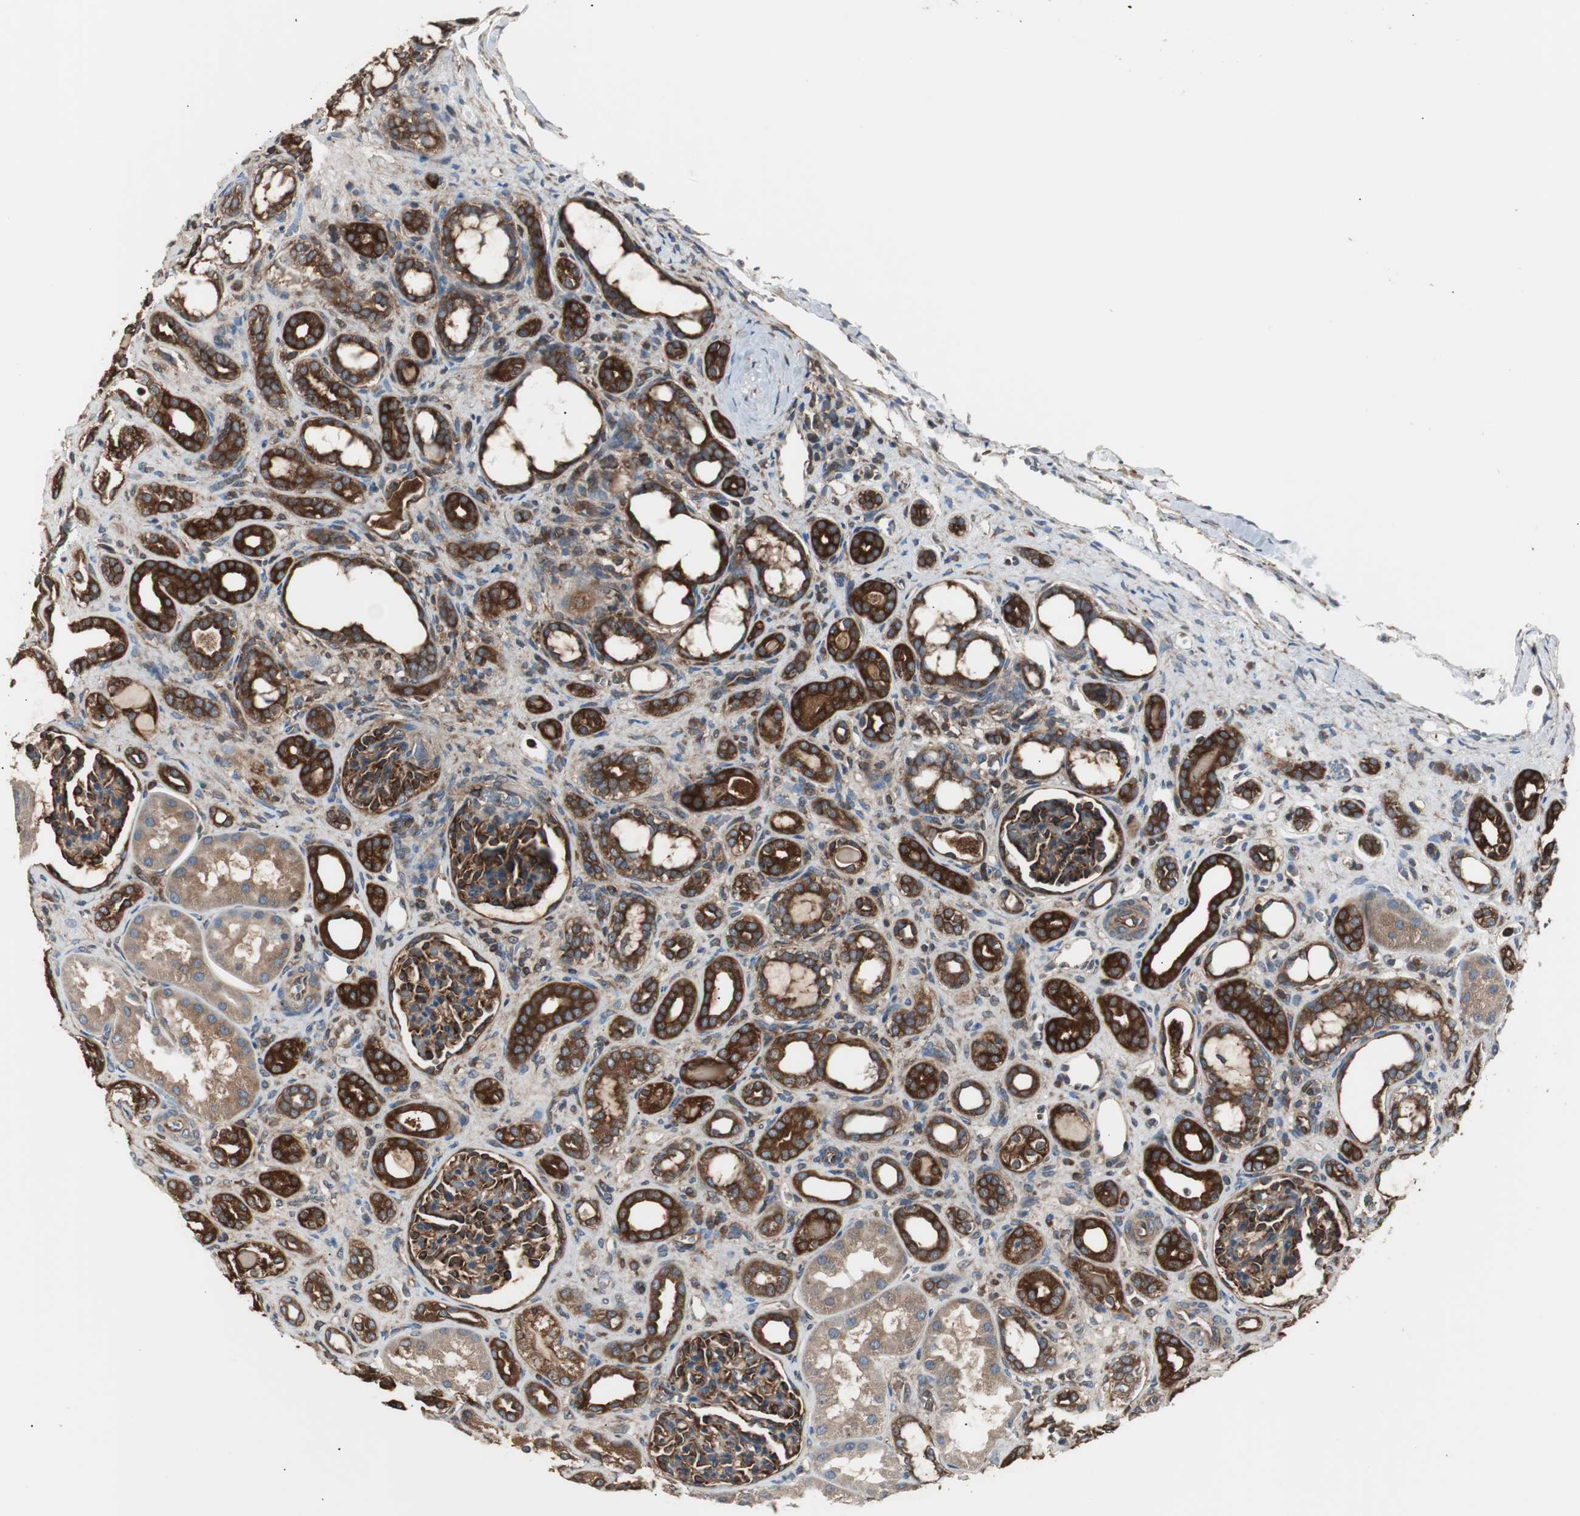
{"staining": {"intensity": "strong", "quantity": ">75%", "location": "cytoplasmic/membranous"}, "tissue": "kidney", "cell_type": "Cells in glomeruli", "image_type": "normal", "snomed": [{"axis": "morphology", "description": "Normal tissue, NOS"}, {"axis": "topography", "description": "Kidney"}], "caption": "IHC micrograph of normal kidney: human kidney stained using immunohistochemistry (IHC) exhibits high levels of strong protein expression localized specifically in the cytoplasmic/membranous of cells in glomeruli, appearing as a cytoplasmic/membranous brown color.", "gene": "CAPNS1", "patient": {"sex": "male", "age": 7}}